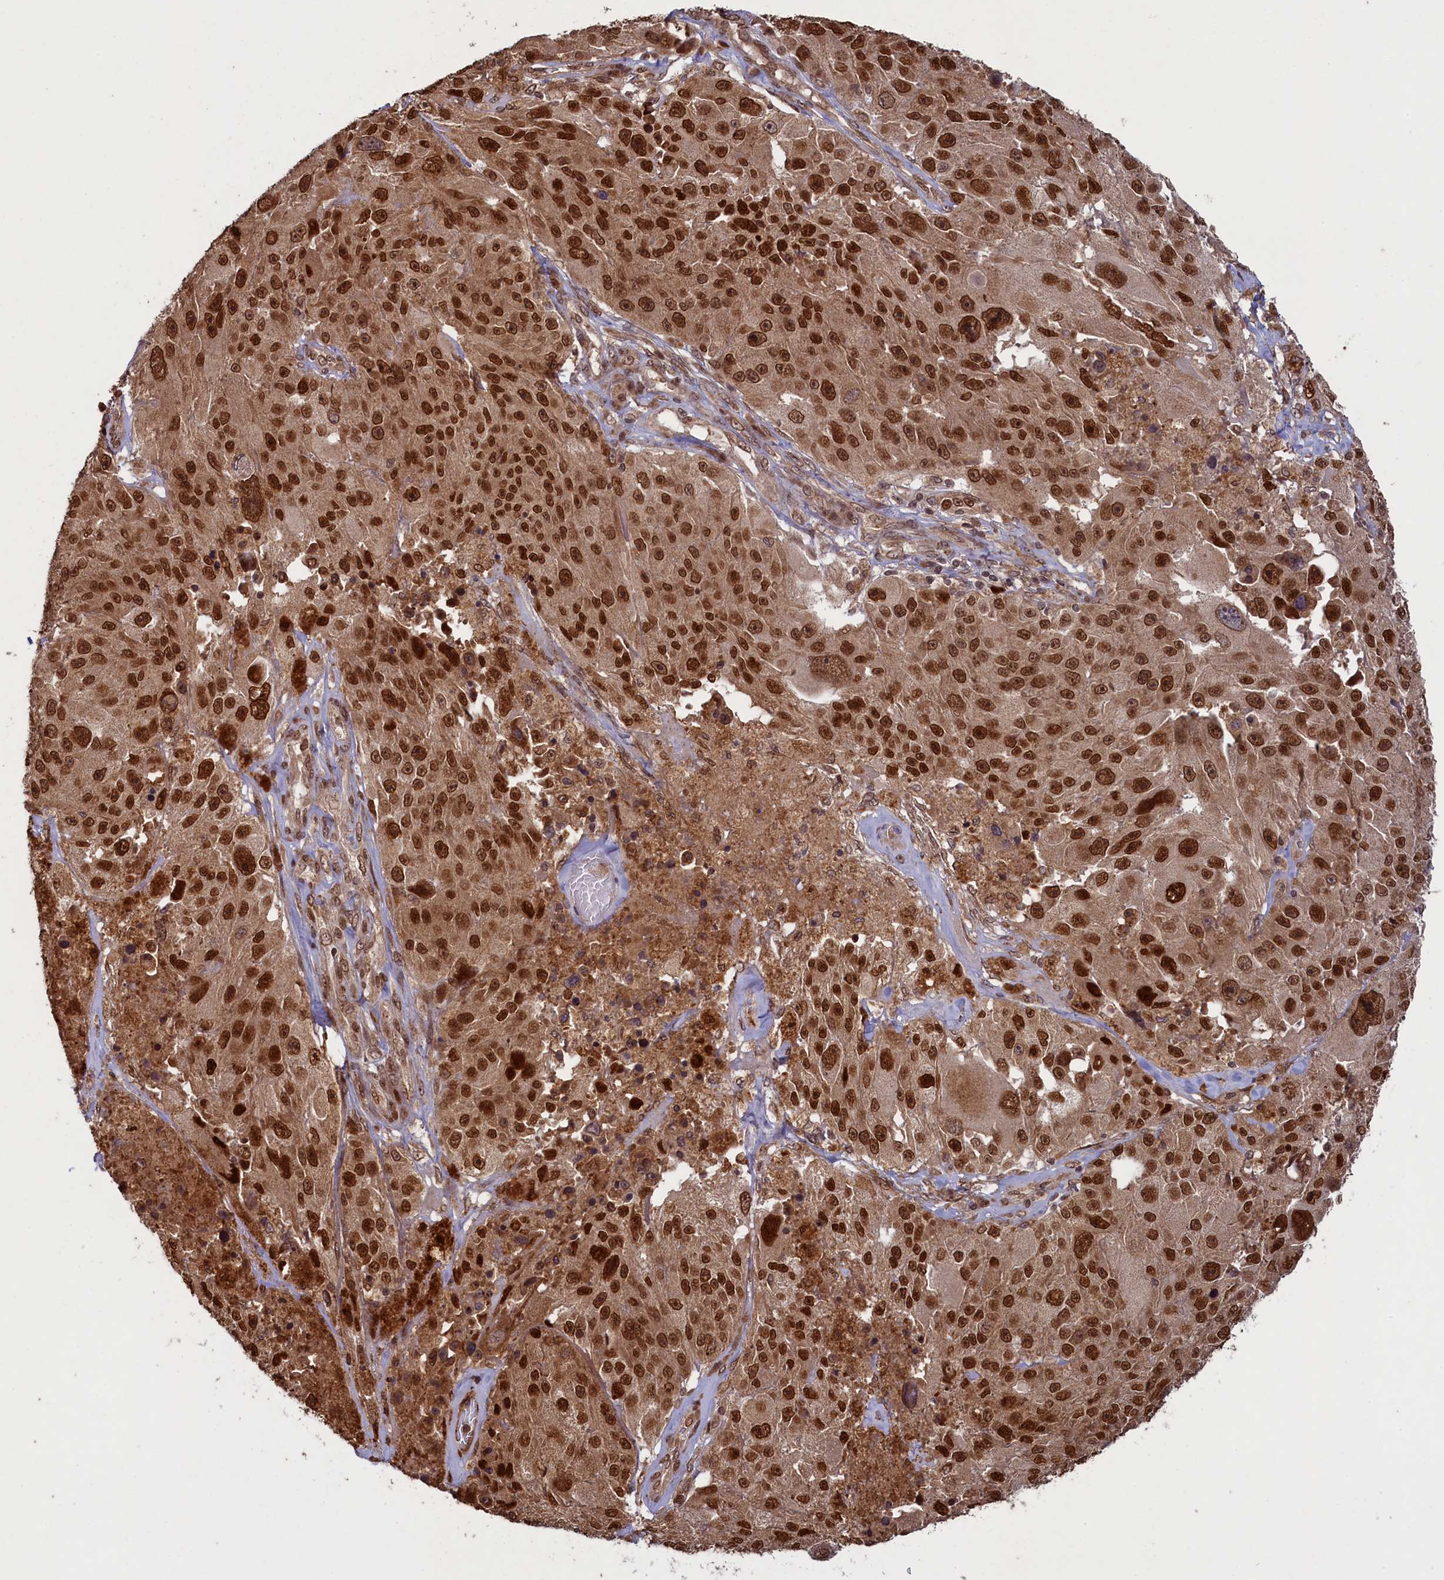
{"staining": {"intensity": "strong", "quantity": ">75%", "location": "nuclear"}, "tissue": "melanoma", "cell_type": "Tumor cells", "image_type": "cancer", "snomed": [{"axis": "morphology", "description": "Malignant melanoma, Metastatic site"}, {"axis": "topography", "description": "Lymph node"}], "caption": "Brown immunohistochemical staining in human melanoma reveals strong nuclear staining in approximately >75% of tumor cells.", "gene": "NAE1", "patient": {"sex": "male", "age": 62}}